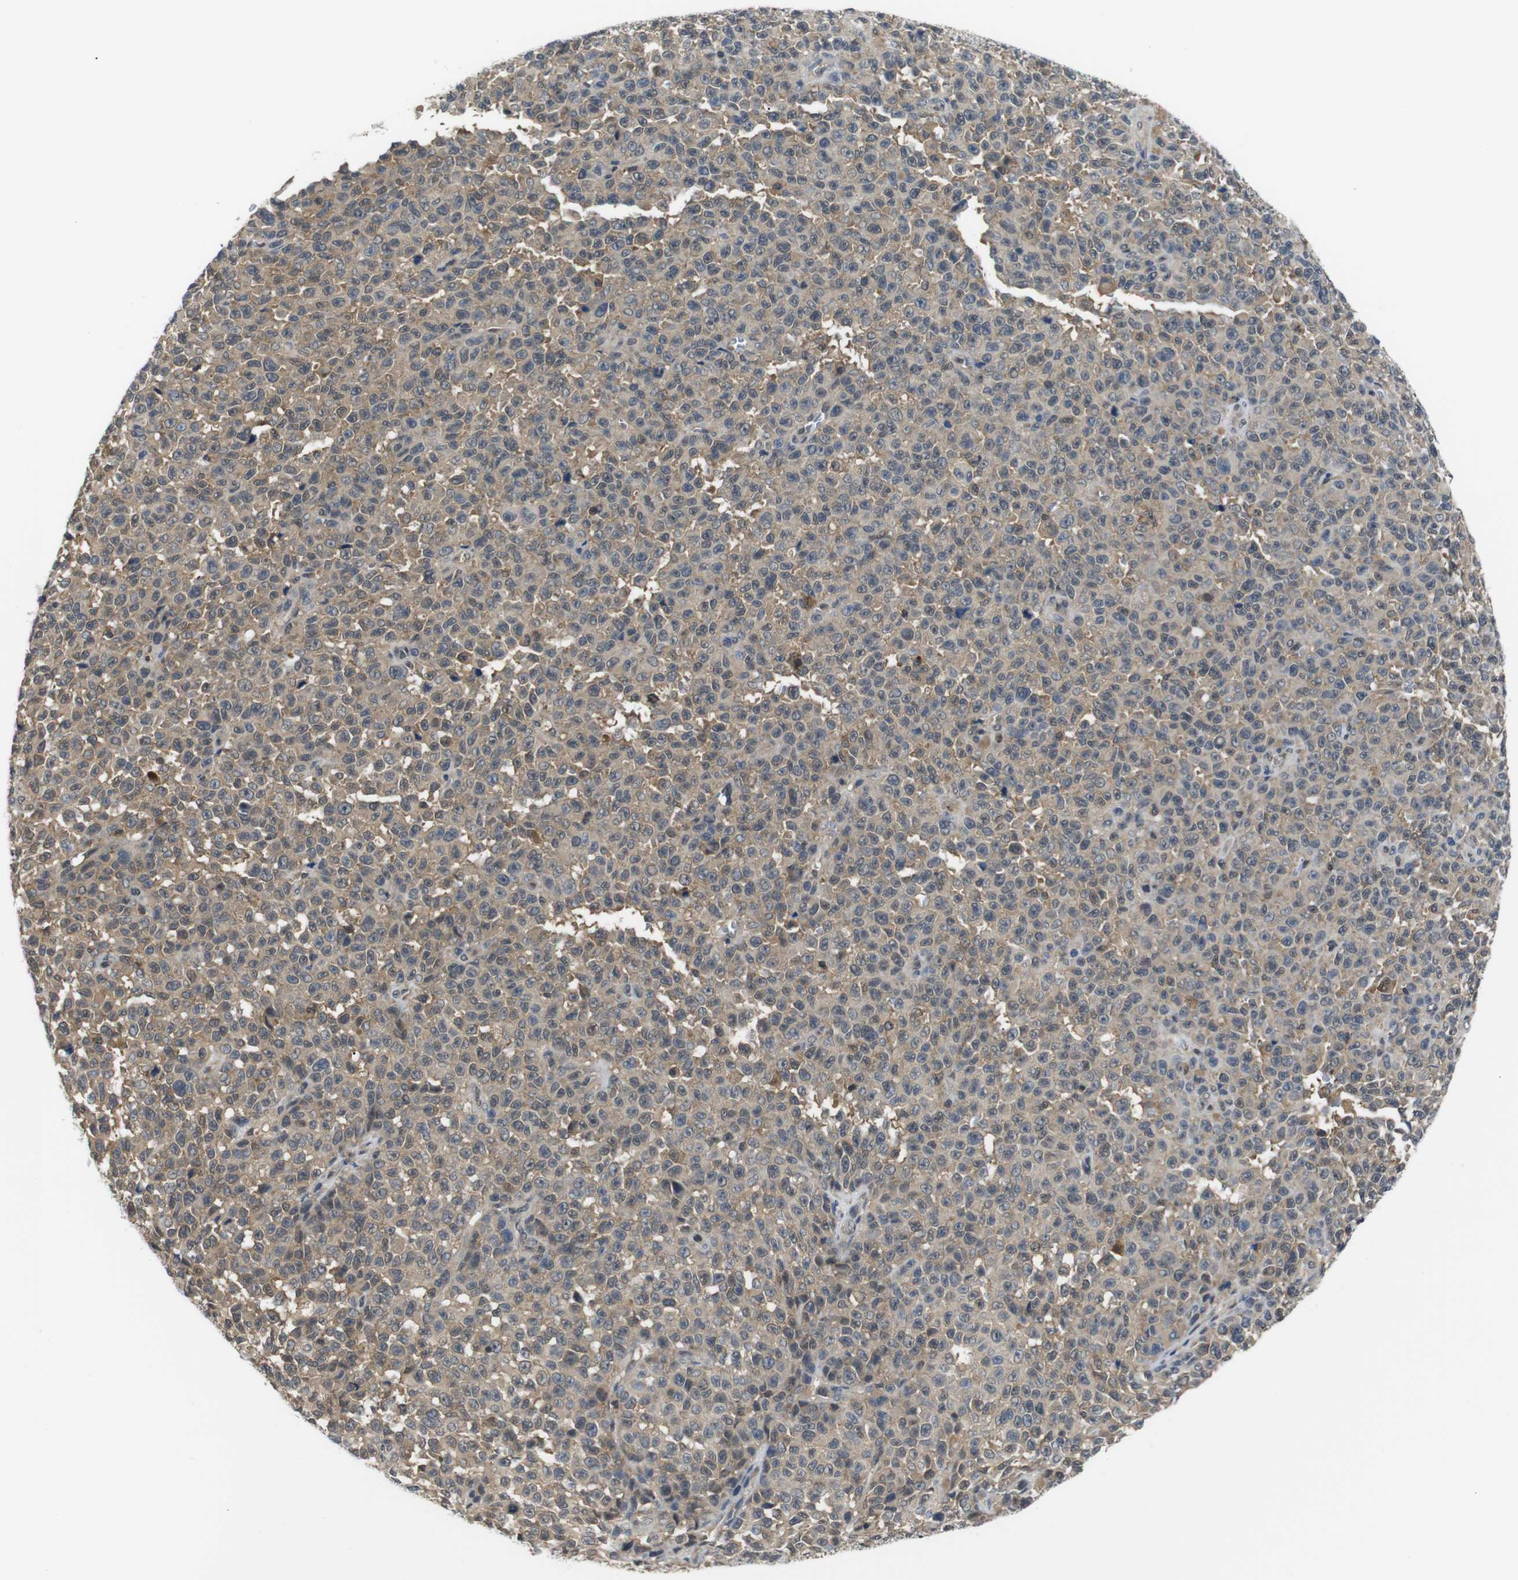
{"staining": {"intensity": "weak", "quantity": ">75%", "location": "cytoplasmic/membranous"}, "tissue": "melanoma", "cell_type": "Tumor cells", "image_type": "cancer", "snomed": [{"axis": "morphology", "description": "Malignant melanoma, NOS"}, {"axis": "topography", "description": "Skin"}], "caption": "Malignant melanoma stained with immunohistochemistry (IHC) reveals weak cytoplasmic/membranous expression in approximately >75% of tumor cells.", "gene": "UBXN1", "patient": {"sex": "female", "age": 82}}